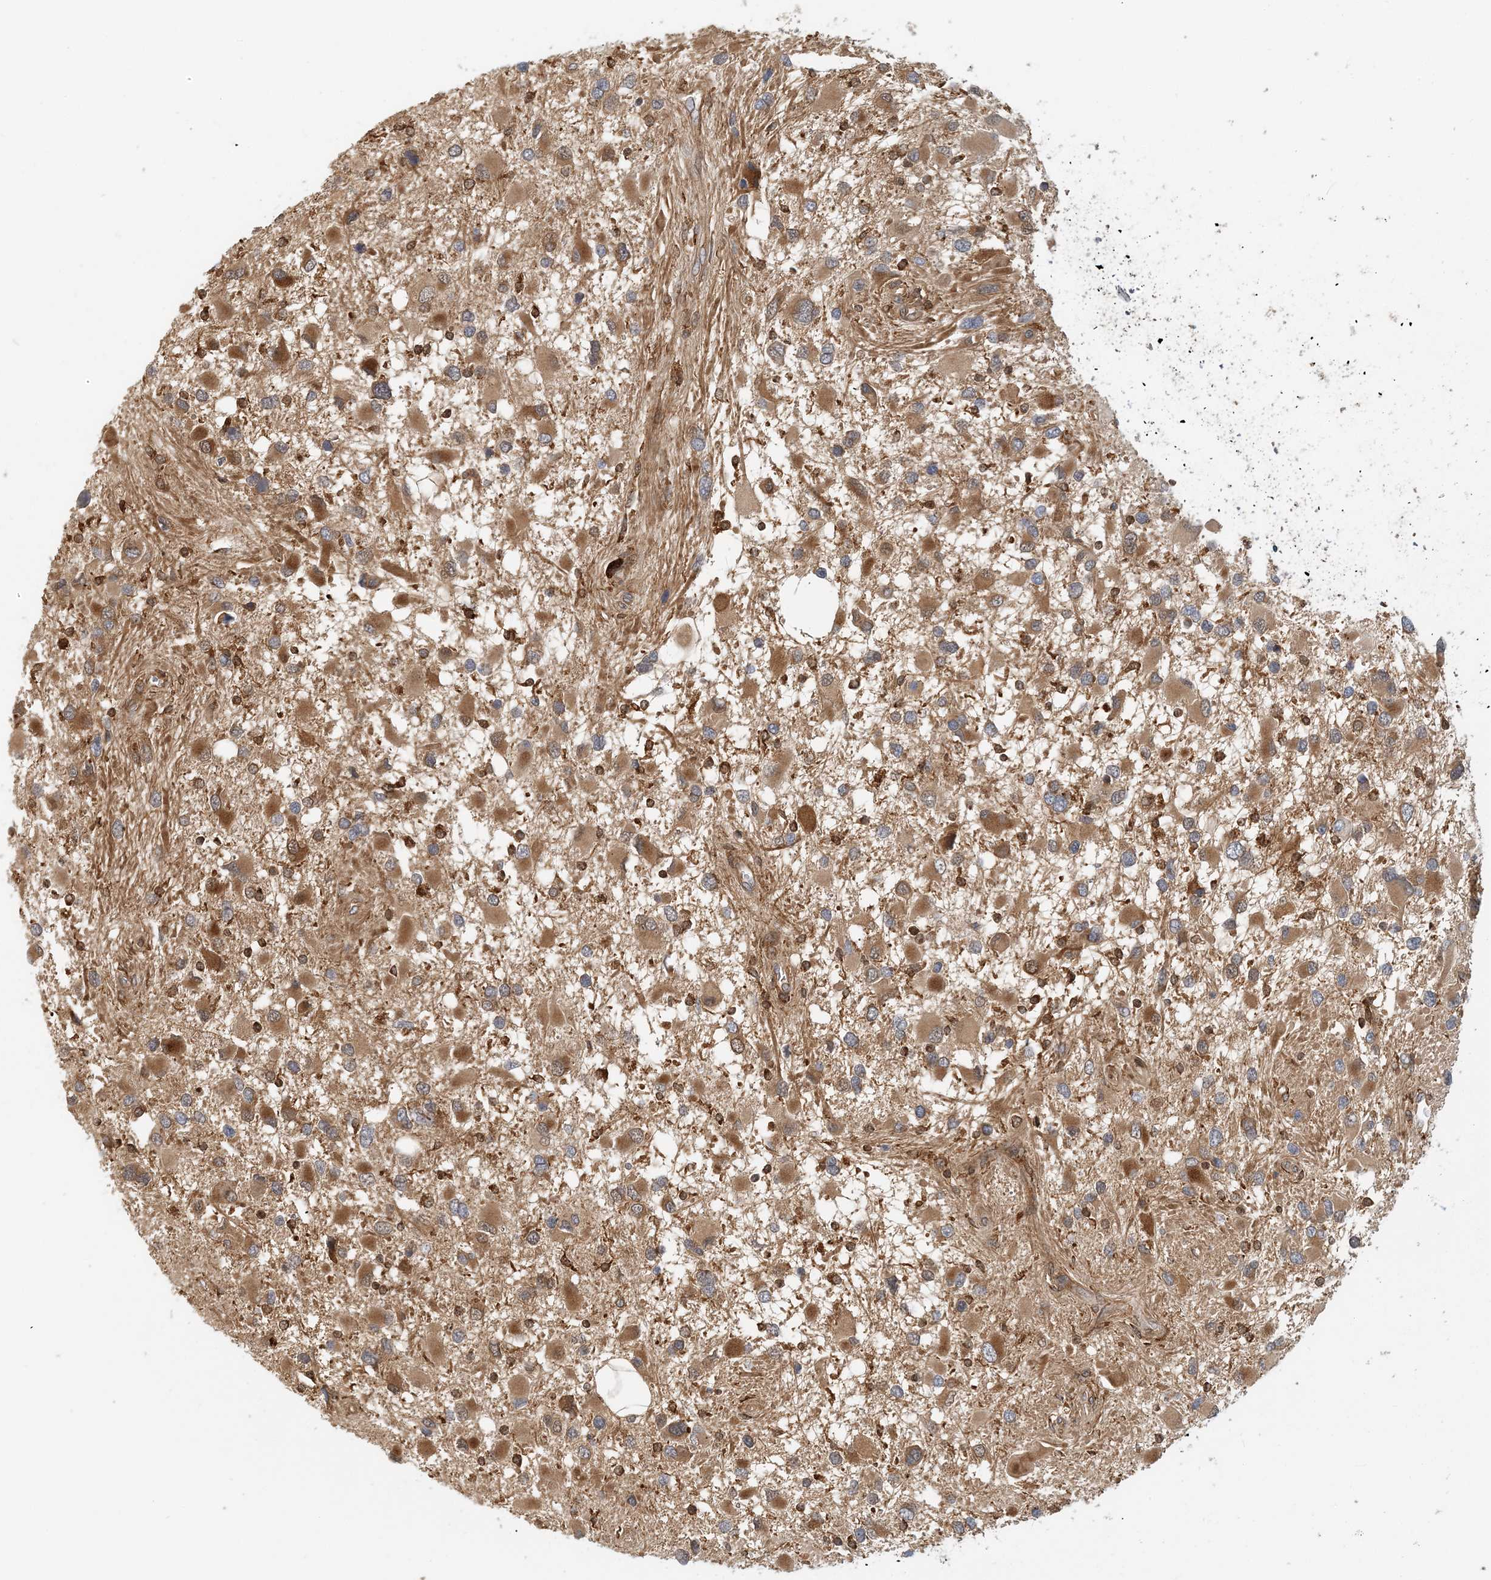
{"staining": {"intensity": "moderate", "quantity": ">75%", "location": "cytoplasmic/membranous"}, "tissue": "glioma", "cell_type": "Tumor cells", "image_type": "cancer", "snomed": [{"axis": "morphology", "description": "Glioma, malignant, High grade"}, {"axis": "topography", "description": "Brain"}], "caption": "Malignant high-grade glioma stained with IHC shows moderate cytoplasmic/membranous staining in approximately >75% of tumor cells. The staining was performed using DAB (3,3'-diaminobenzidine) to visualize the protein expression in brown, while the nuclei were stained in blue with hematoxylin (Magnification: 20x).", "gene": "HNMT", "patient": {"sex": "male", "age": 53}}